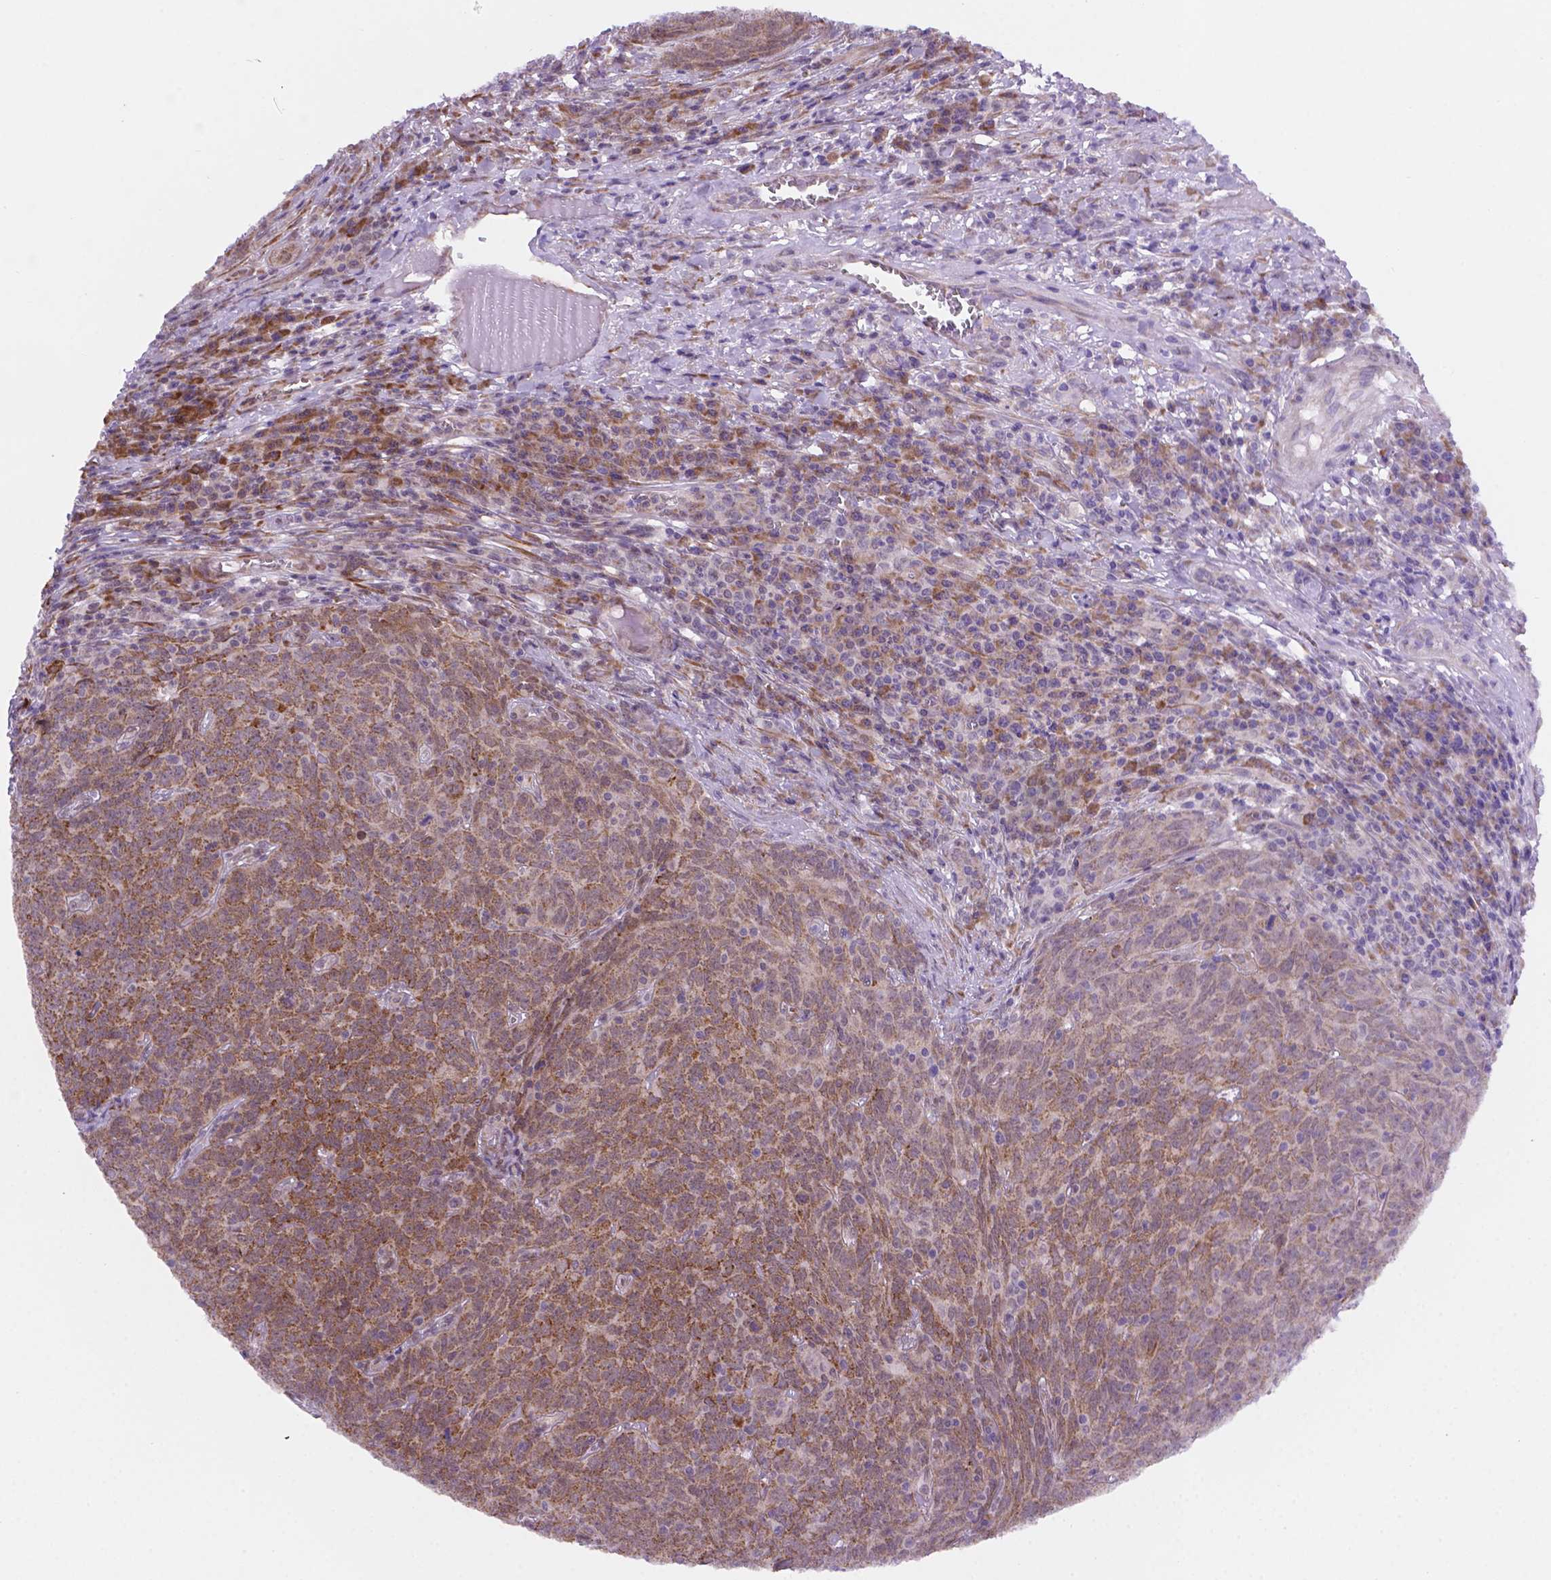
{"staining": {"intensity": "moderate", "quantity": ">75%", "location": "cytoplasmic/membranous"}, "tissue": "skin cancer", "cell_type": "Tumor cells", "image_type": "cancer", "snomed": [{"axis": "morphology", "description": "Squamous cell carcinoma, NOS"}, {"axis": "topography", "description": "Skin"}, {"axis": "topography", "description": "Anal"}], "caption": "Immunohistochemical staining of skin cancer shows medium levels of moderate cytoplasmic/membranous staining in about >75% of tumor cells.", "gene": "FNIP1", "patient": {"sex": "female", "age": 51}}